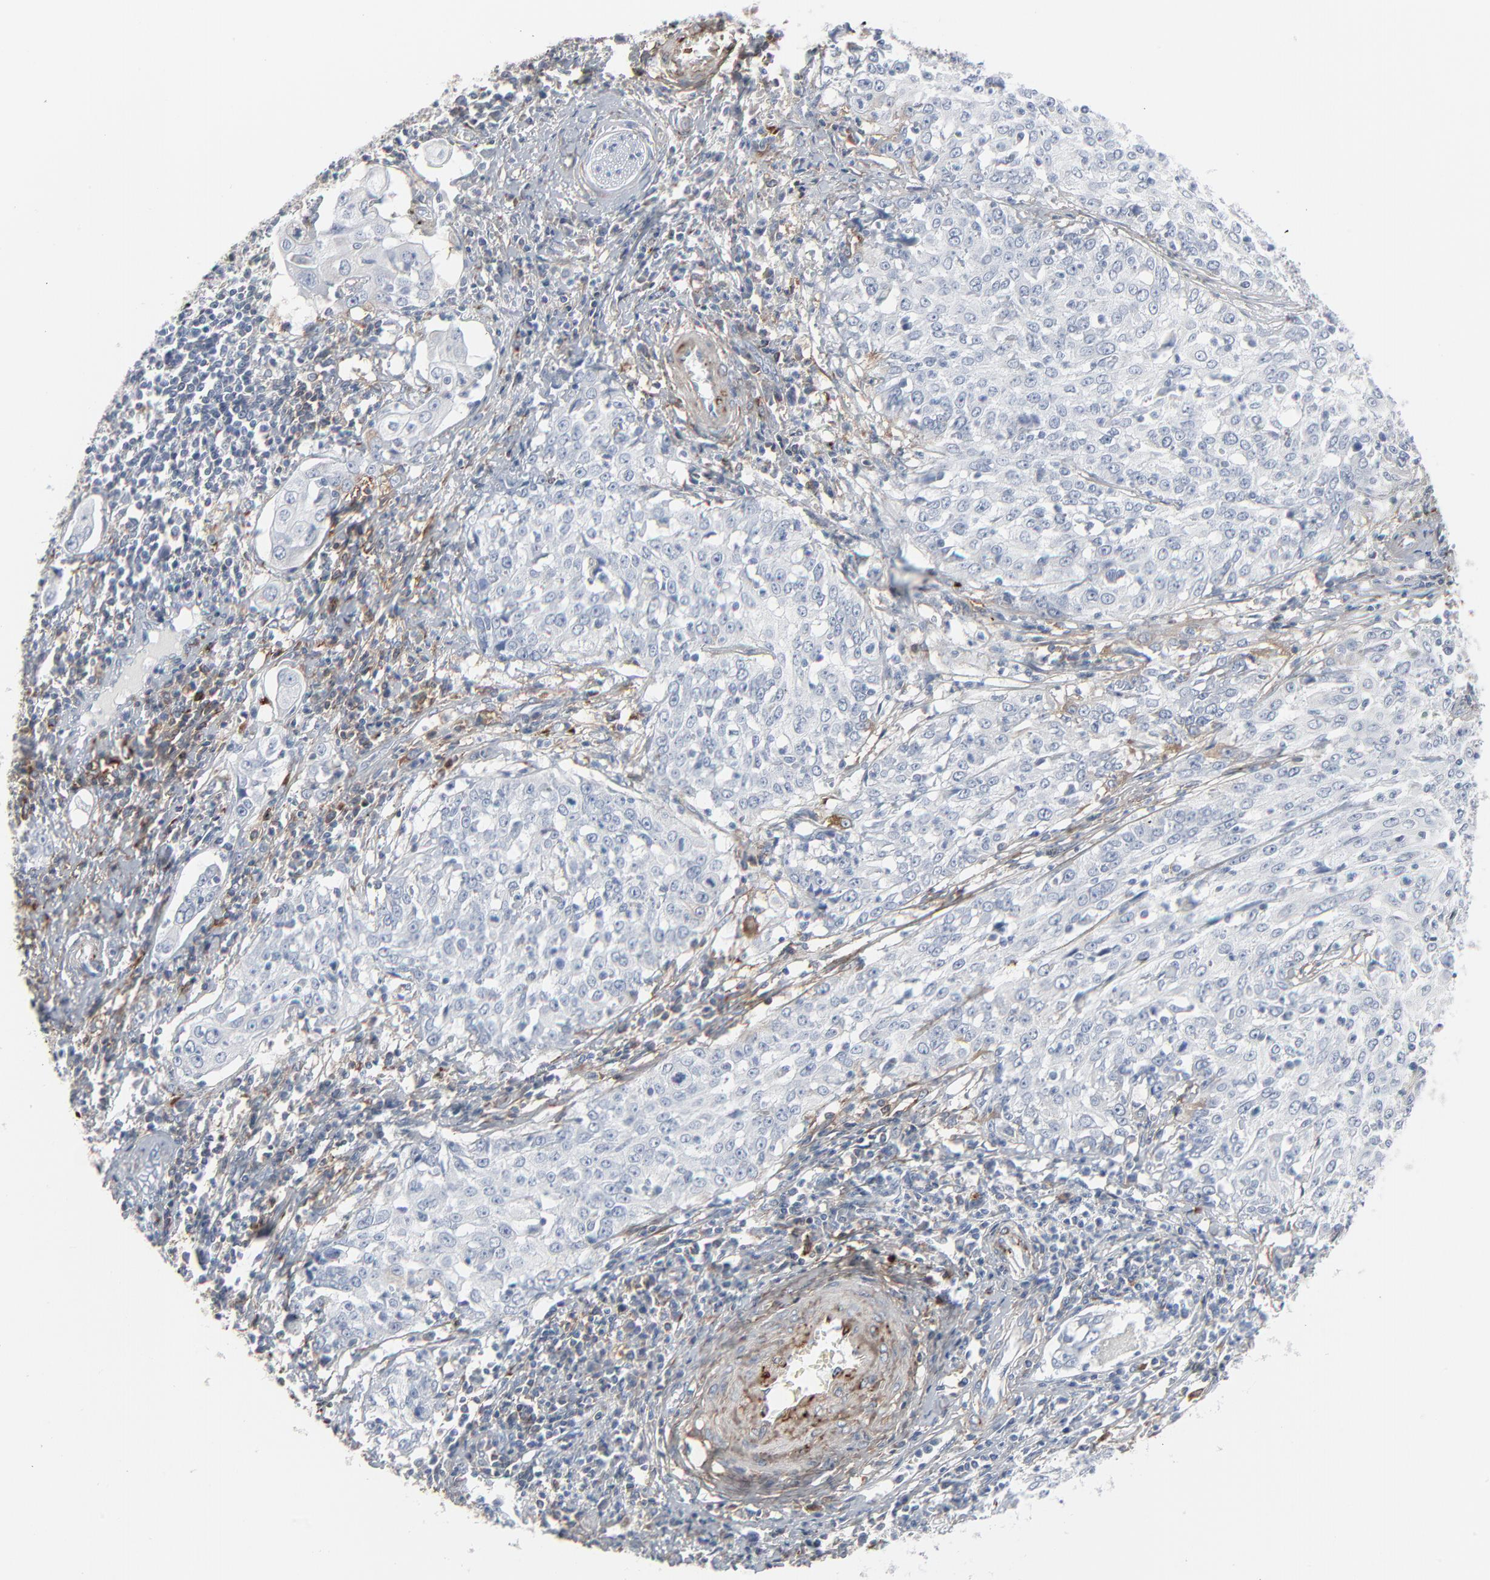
{"staining": {"intensity": "negative", "quantity": "none", "location": "none"}, "tissue": "cervical cancer", "cell_type": "Tumor cells", "image_type": "cancer", "snomed": [{"axis": "morphology", "description": "Squamous cell carcinoma, NOS"}, {"axis": "topography", "description": "Cervix"}], "caption": "An immunohistochemistry histopathology image of cervical squamous cell carcinoma is shown. There is no staining in tumor cells of cervical squamous cell carcinoma. (DAB (3,3'-diaminobenzidine) IHC with hematoxylin counter stain).", "gene": "BGN", "patient": {"sex": "female", "age": 39}}